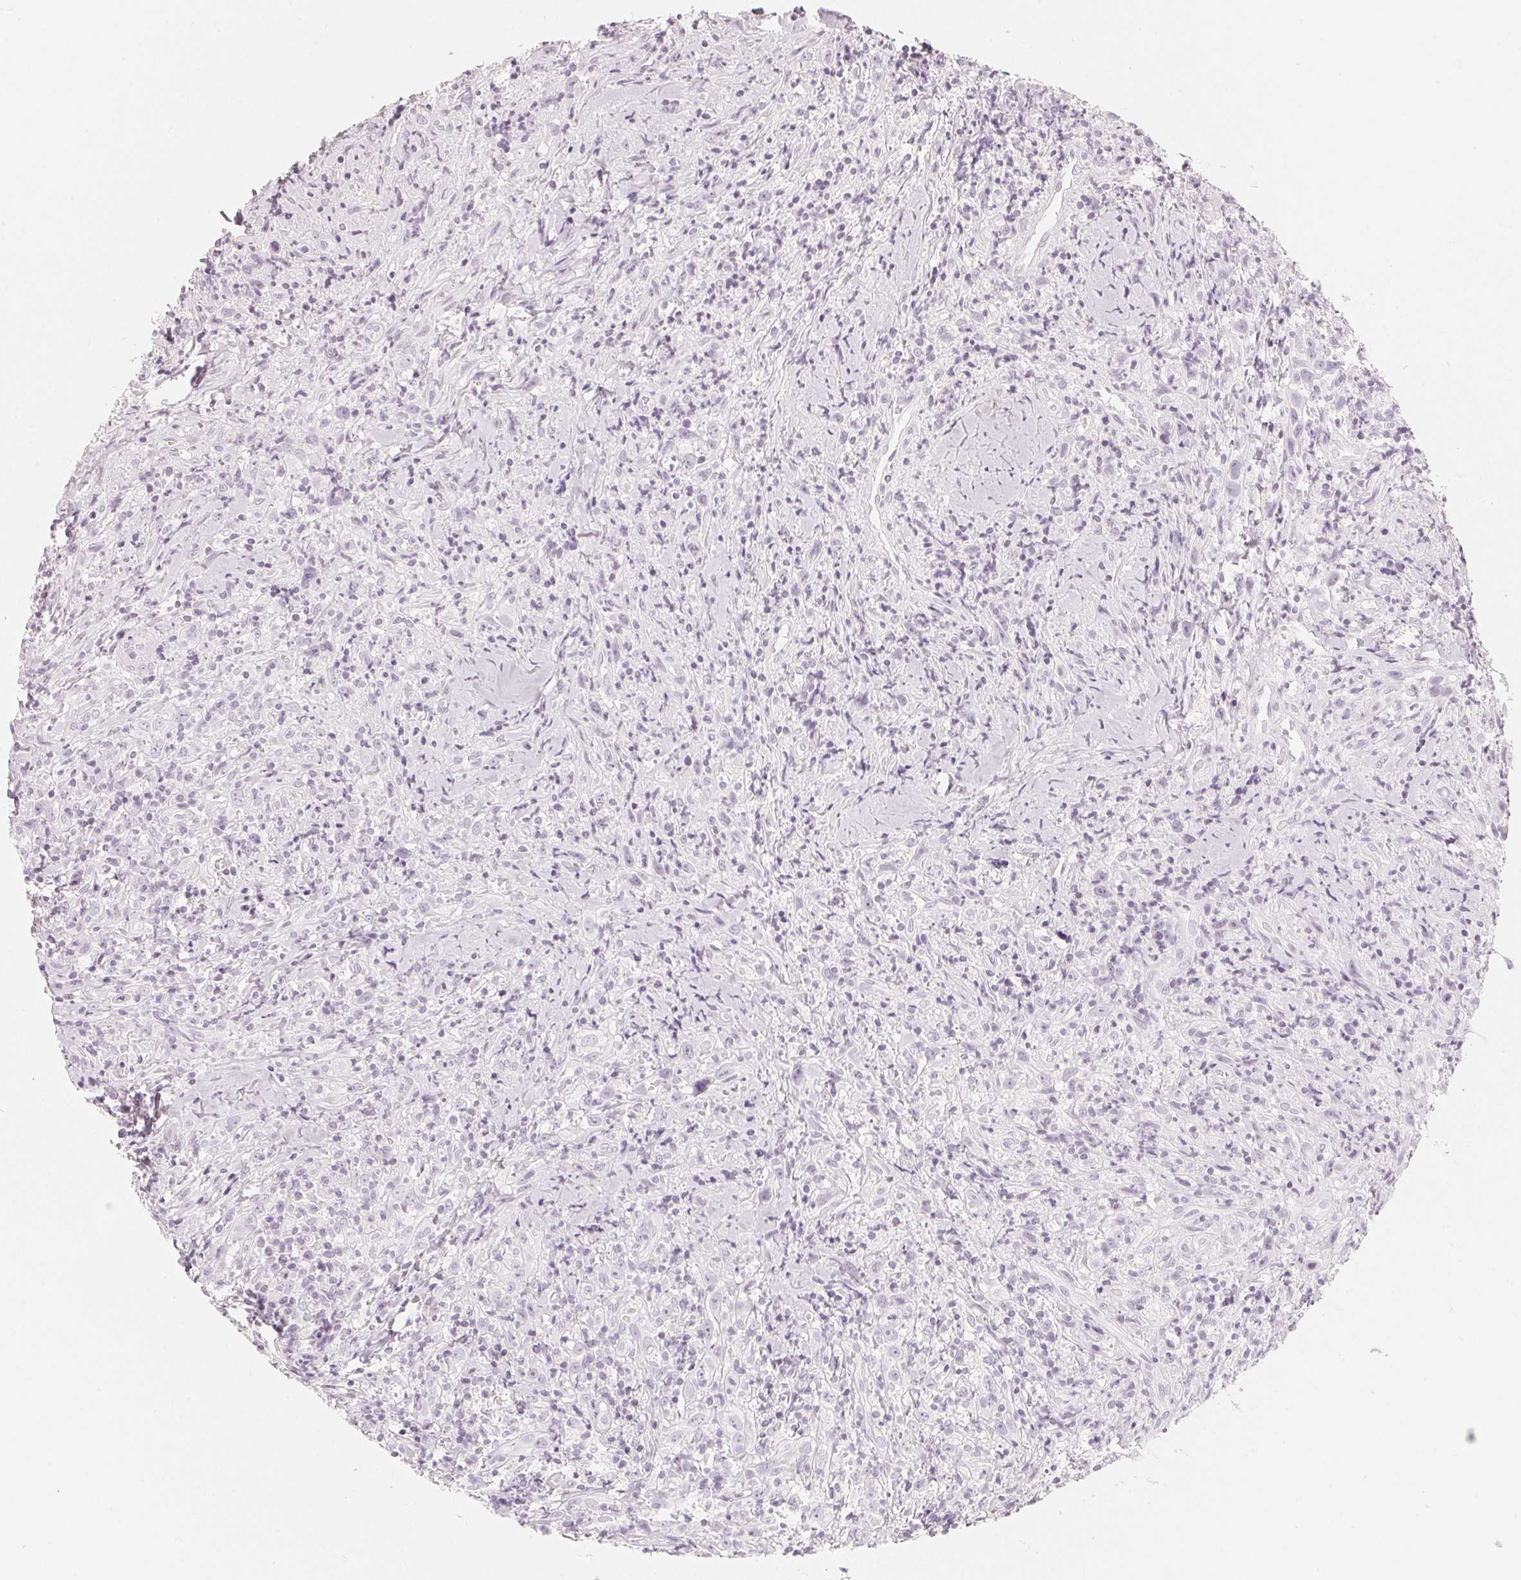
{"staining": {"intensity": "negative", "quantity": "none", "location": "none"}, "tissue": "head and neck cancer", "cell_type": "Tumor cells", "image_type": "cancer", "snomed": [{"axis": "morphology", "description": "Squamous cell carcinoma, NOS"}, {"axis": "topography", "description": "Head-Neck"}], "caption": "Protein analysis of head and neck cancer exhibits no significant positivity in tumor cells. (Immunohistochemistry (ihc), brightfield microscopy, high magnification).", "gene": "SLC22A8", "patient": {"sex": "female", "age": 95}}